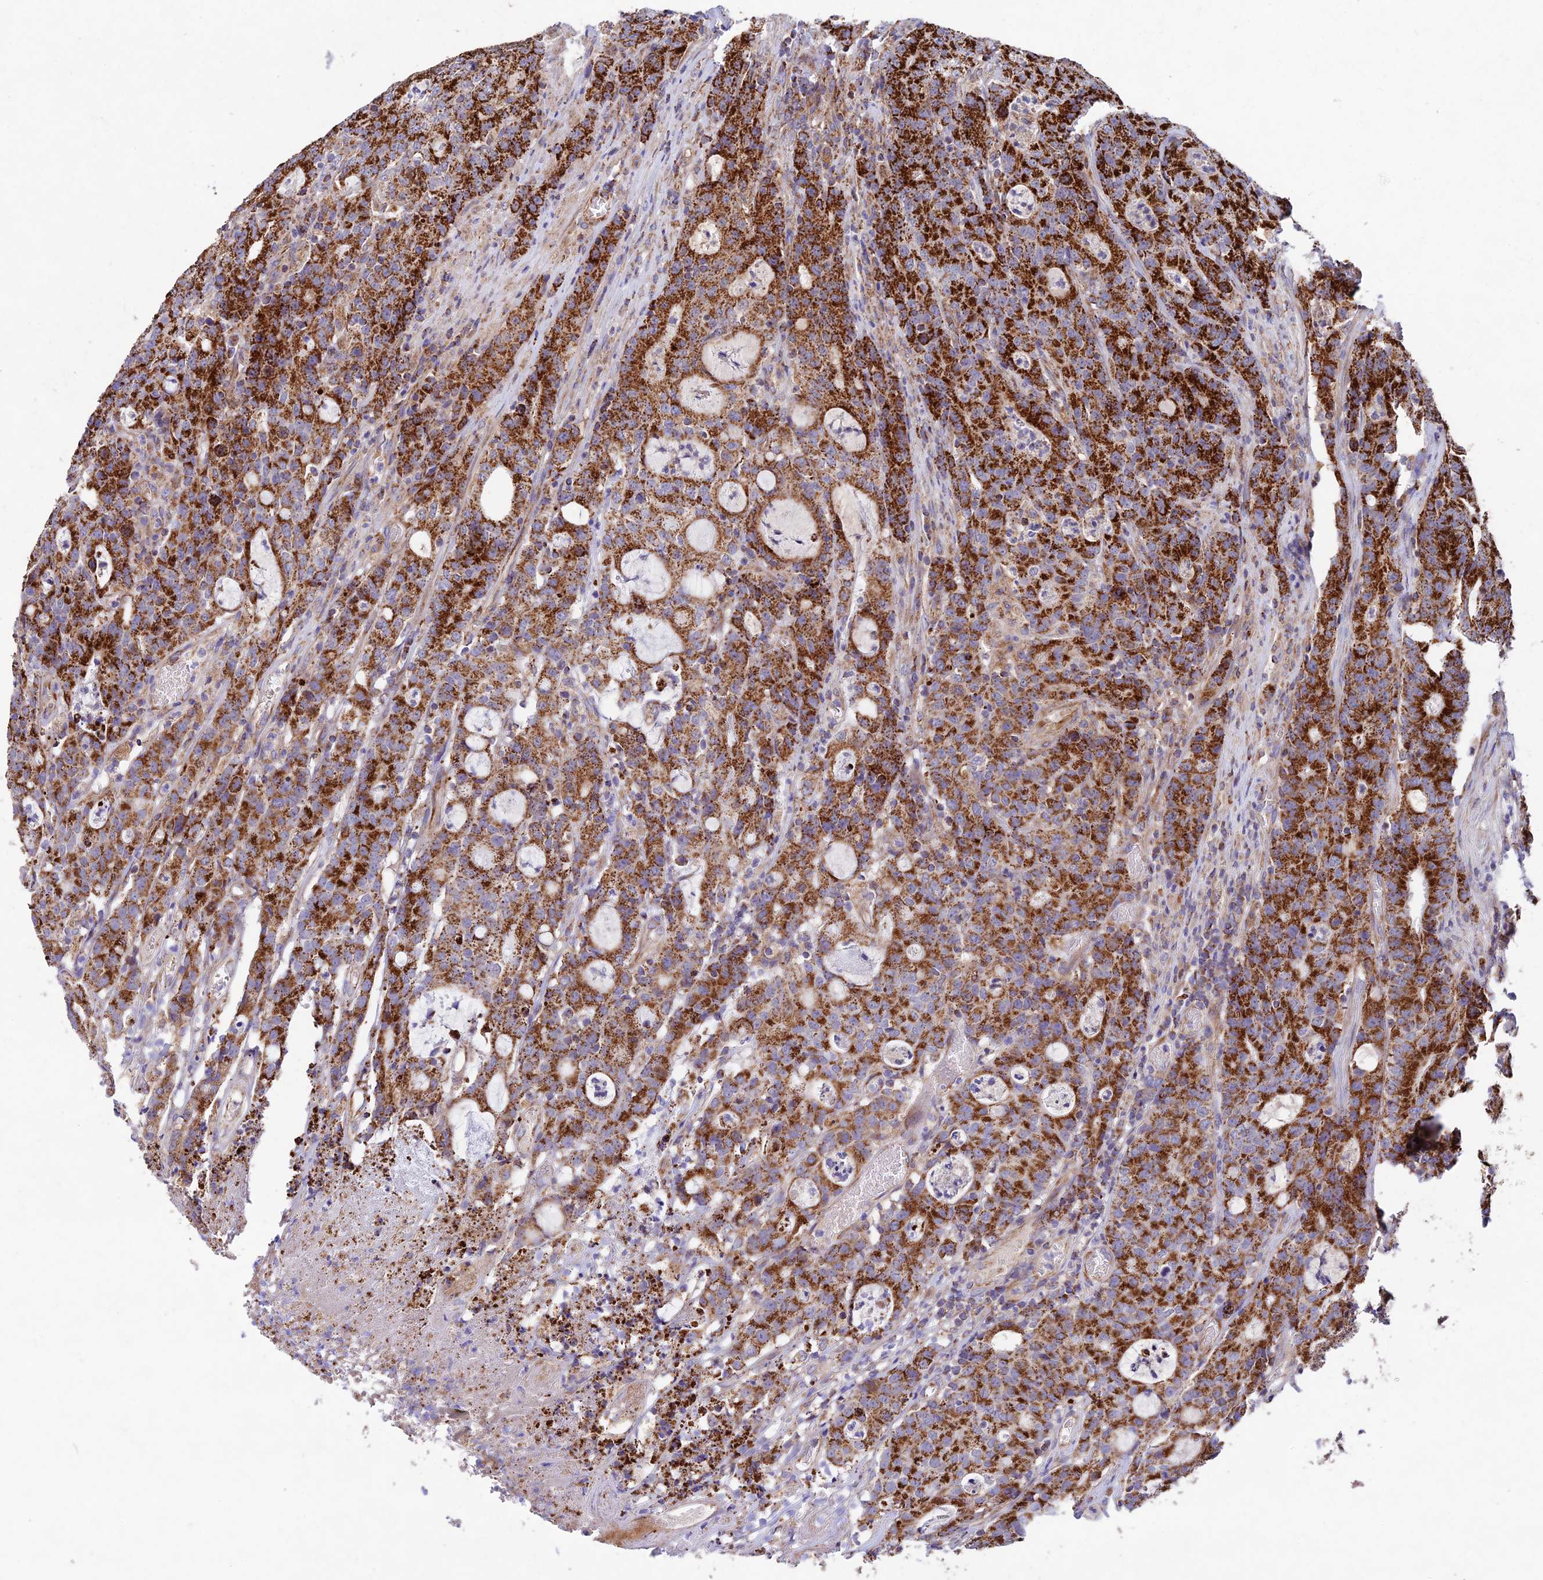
{"staining": {"intensity": "strong", "quantity": ">75%", "location": "cytoplasmic/membranous"}, "tissue": "colorectal cancer", "cell_type": "Tumor cells", "image_type": "cancer", "snomed": [{"axis": "morphology", "description": "Adenocarcinoma, NOS"}, {"axis": "topography", "description": "Colon"}], "caption": "Protein staining of colorectal adenocarcinoma tissue reveals strong cytoplasmic/membranous staining in approximately >75% of tumor cells. (Stains: DAB (3,3'-diaminobenzidine) in brown, nuclei in blue, Microscopy: brightfield microscopy at high magnification).", "gene": "KHDC3L", "patient": {"sex": "male", "age": 83}}